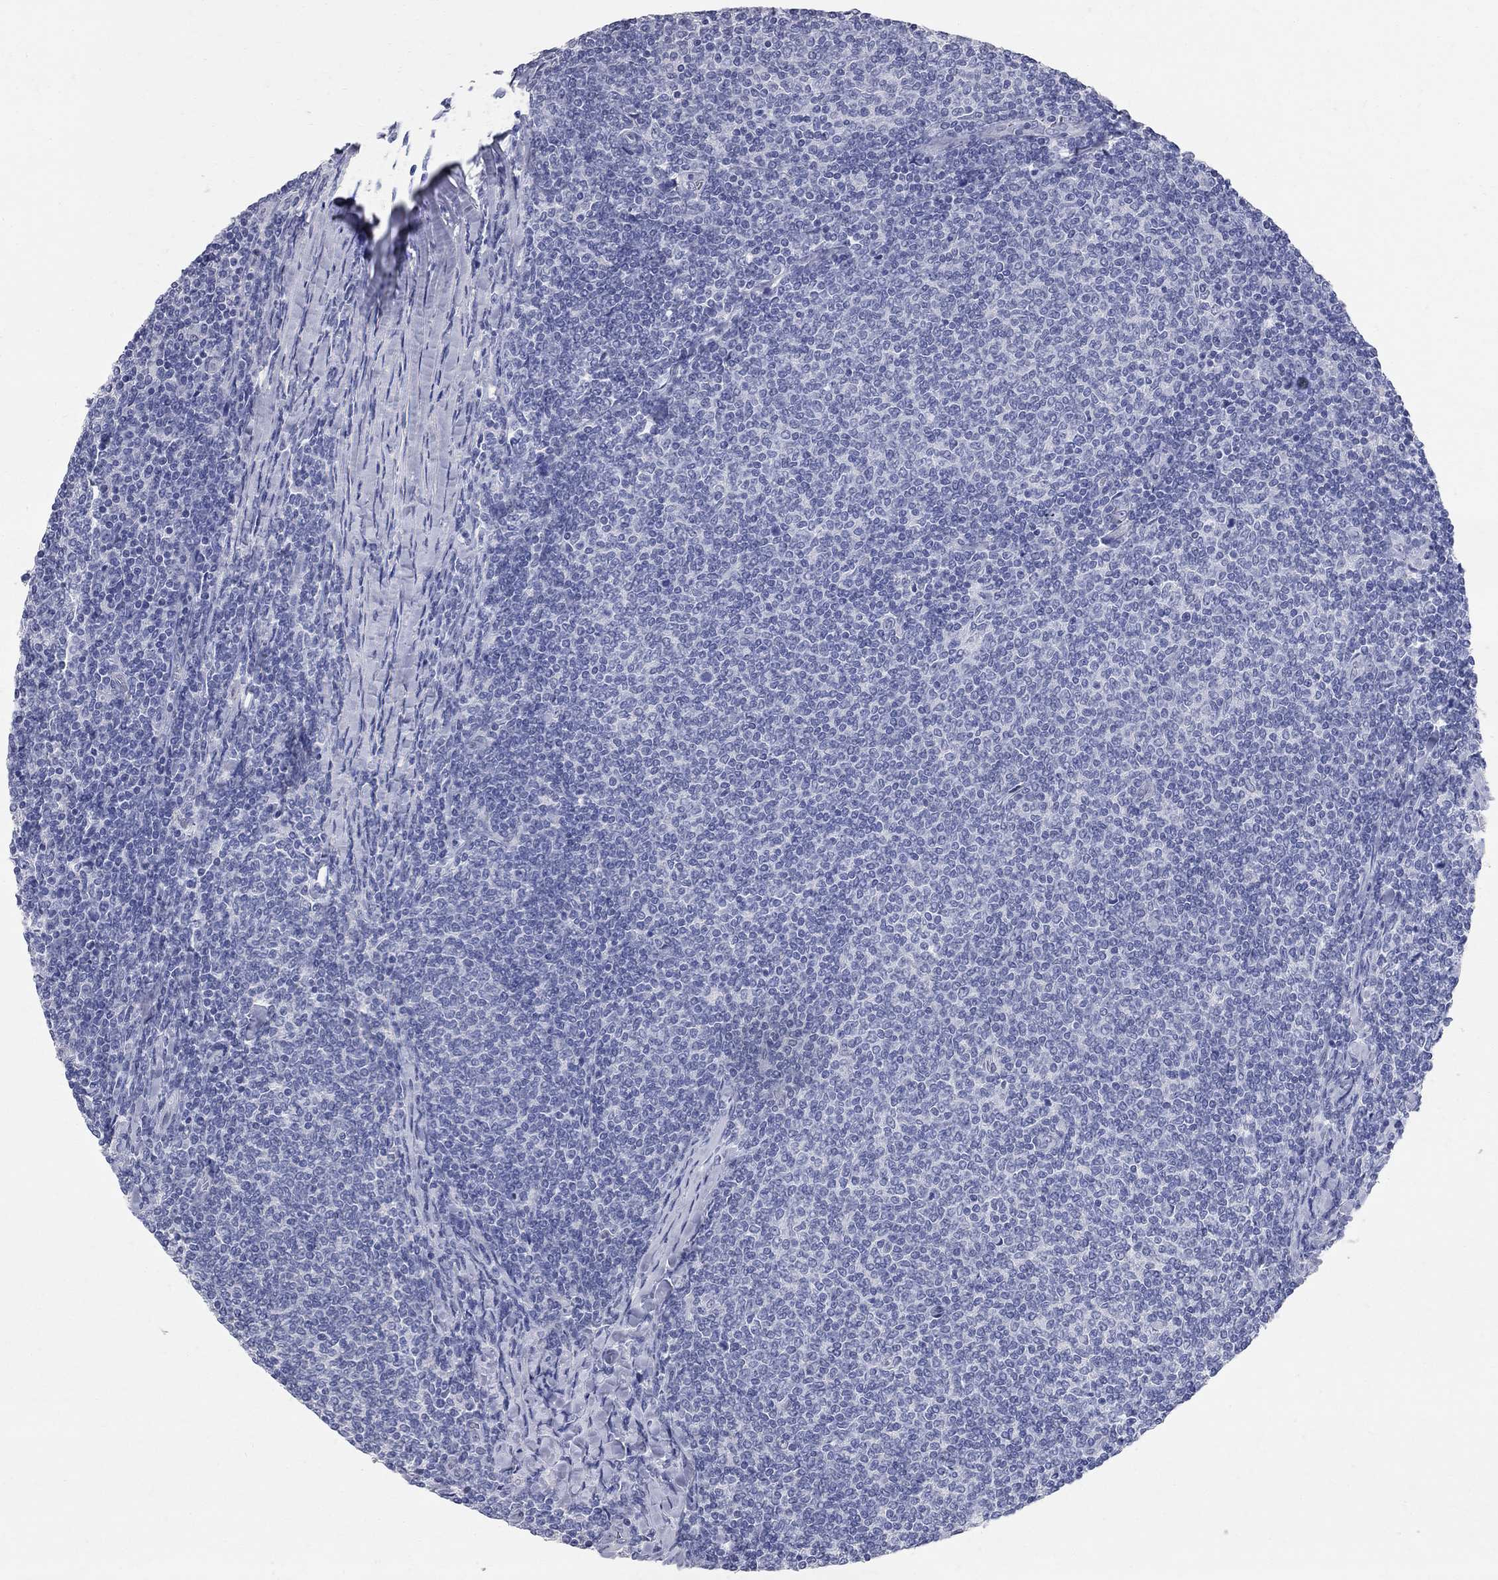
{"staining": {"intensity": "negative", "quantity": "none", "location": "none"}, "tissue": "lymphoma", "cell_type": "Tumor cells", "image_type": "cancer", "snomed": [{"axis": "morphology", "description": "Malignant lymphoma, non-Hodgkin's type, Low grade"}, {"axis": "topography", "description": "Lymph node"}], "caption": "An image of human lymphoma is negative for staining in tumor cells.", "gene": "BPIFB1", "patient": {"sex": "male", "age": 52}}